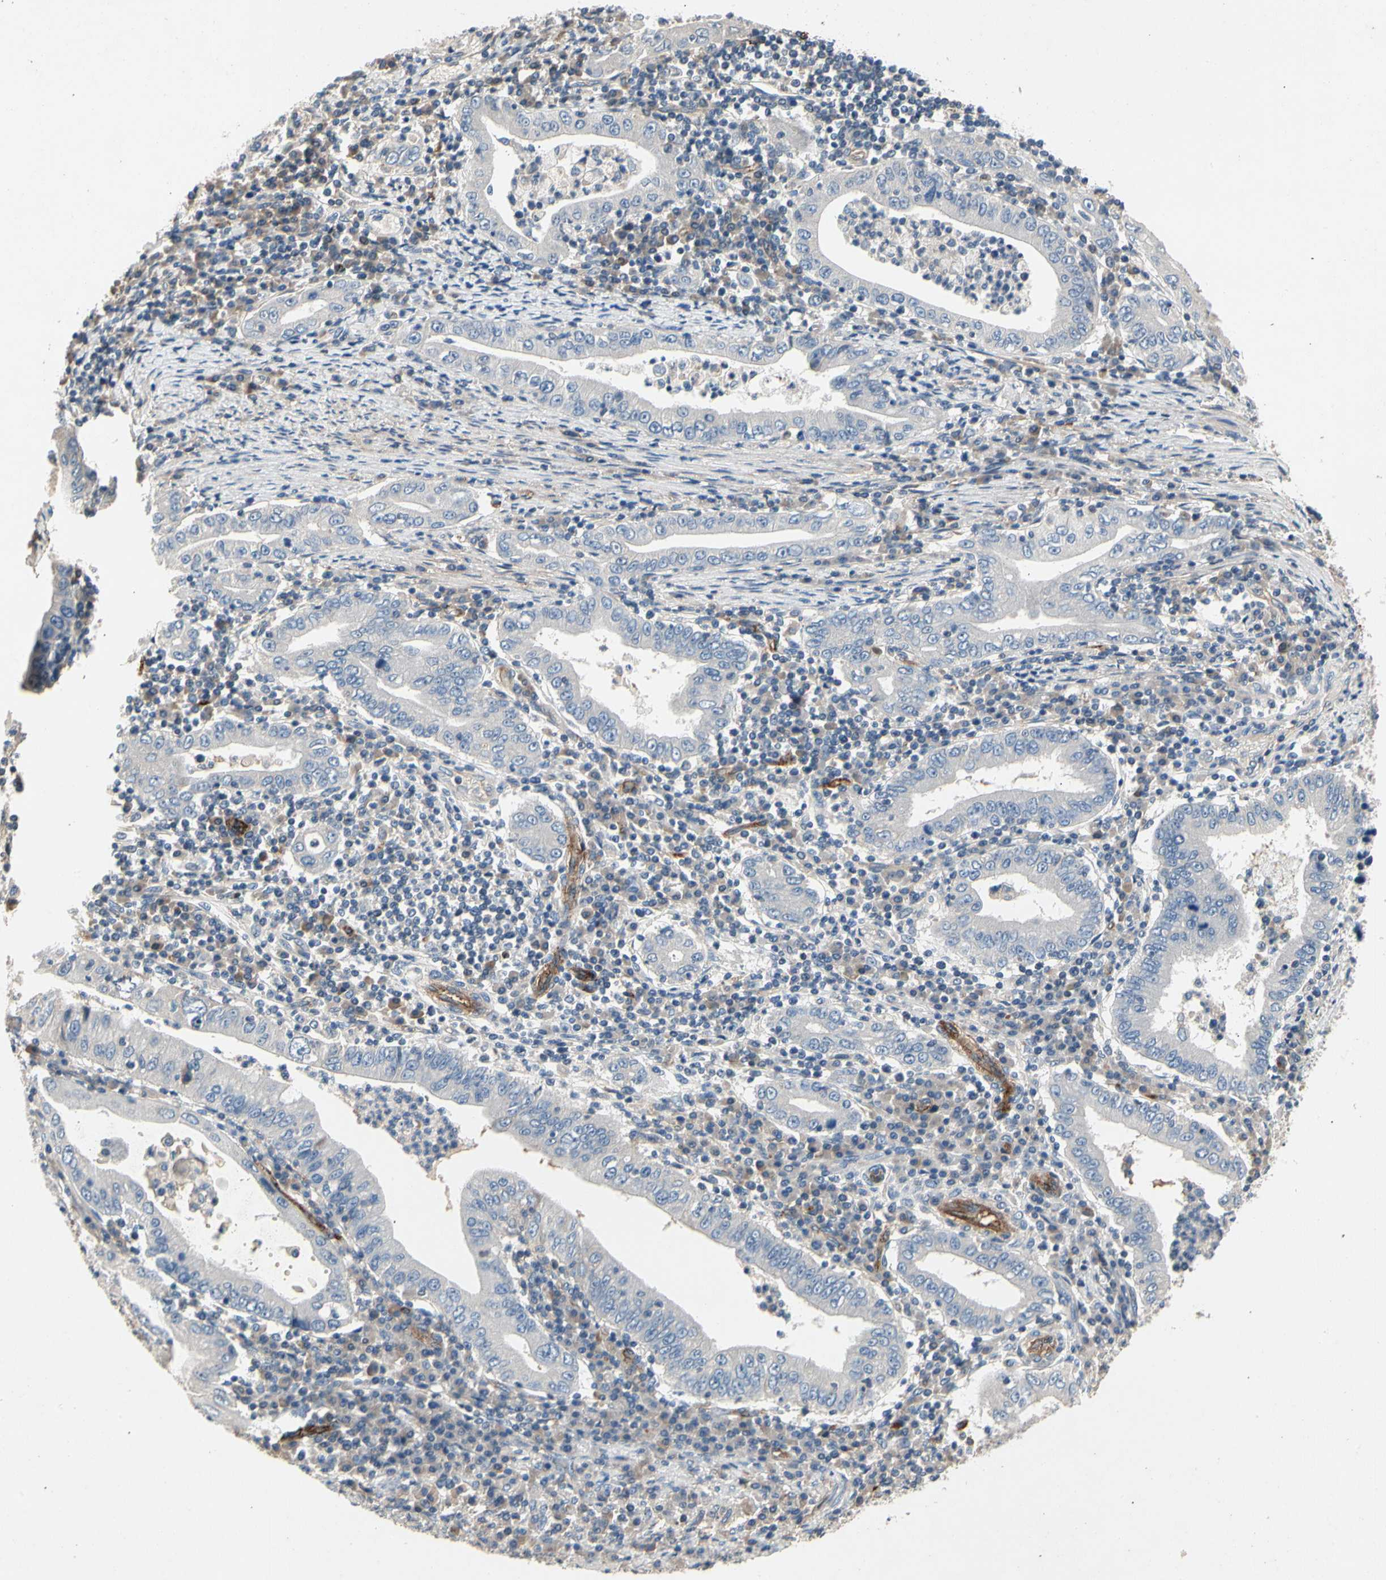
{"staining": {"intensity": "negative", "quantity": "none", "location": "none"}, "tissue": "stomach cancer", "cell_type": "Tumor cells", "image_type": "cancer", "snomed": [{"axis": "morphology", "description": "Normal tissue, NOS"}, {"axis": "morphology", "description": "Adenocarcinoma, NOS"}, {"axis": "topography", "description": "Esophagus"}, {"axis": "topography", "description": "Stomach, upper"}, {"axis": "topography", "description": "Peripheral nerve tissue"}], "caption": "An image of stomach cancer stained for a protein displays no brown staining in tumor cells. Brightfield microscopy of IHC stained with DAB (brown) and hematoxylin (blue), captured at high magnification.", "gene": "ALPL", "patient": {"sex": "male", "age": 62}}